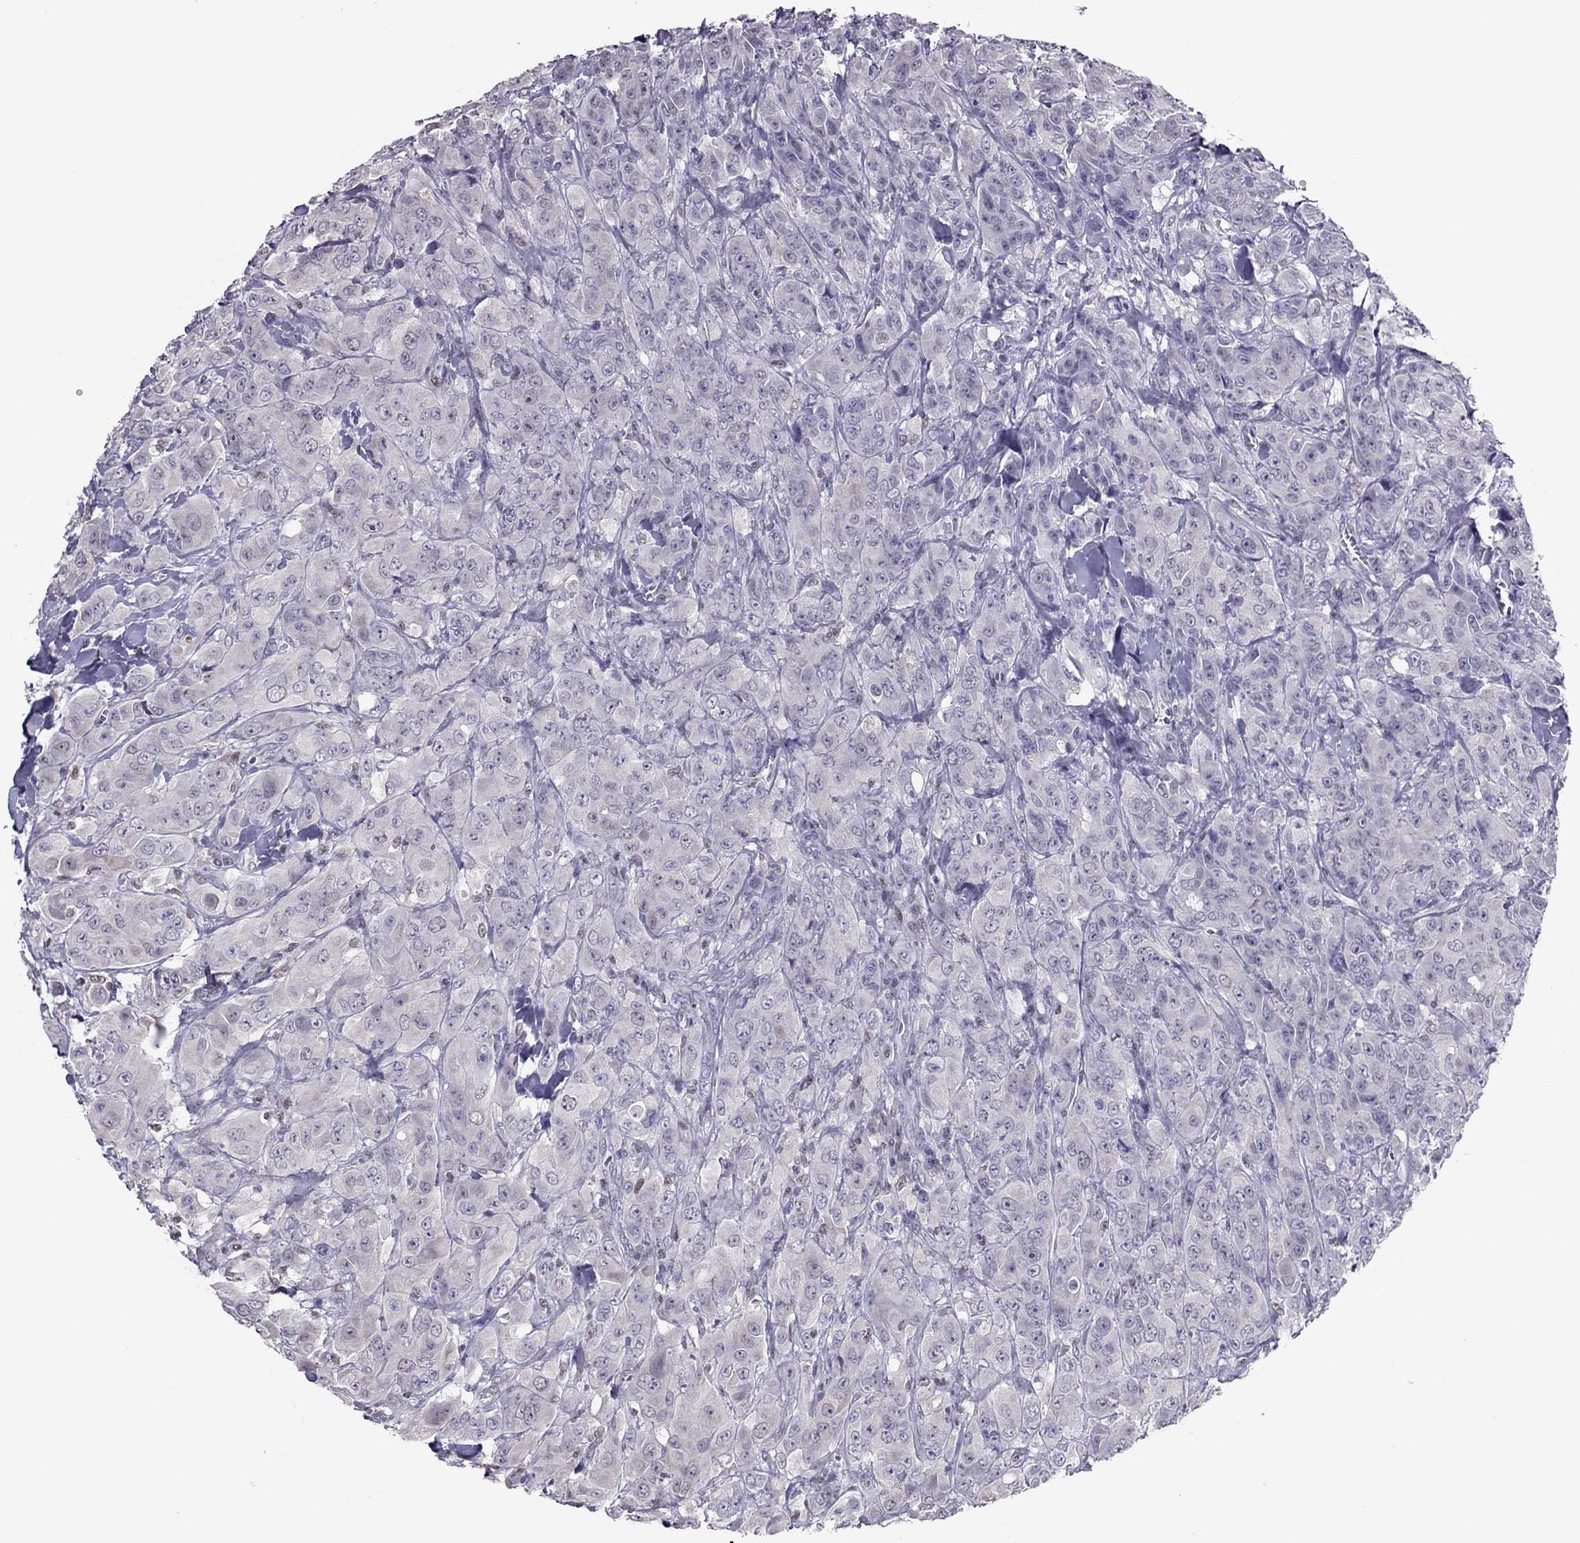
{"staining": {"intensity": "negative", "quantity": "none", "location": "none"}, "tissue": "breast cancer", "cell_type": "Tumor cells", "image_type": "cancer", "snomed": [{"axis": "morphology", "description": "Duct carcinoma"}, {"axis": "topography", "description": "Breast"}], "caption": "This is an immunohistochemistry (IHC) micrograph of human breast intraductal carcinoma. There is no positivity in tumor cells.", "gene": "SPINT3", "patient": {"sex": "female", "age": 43}}